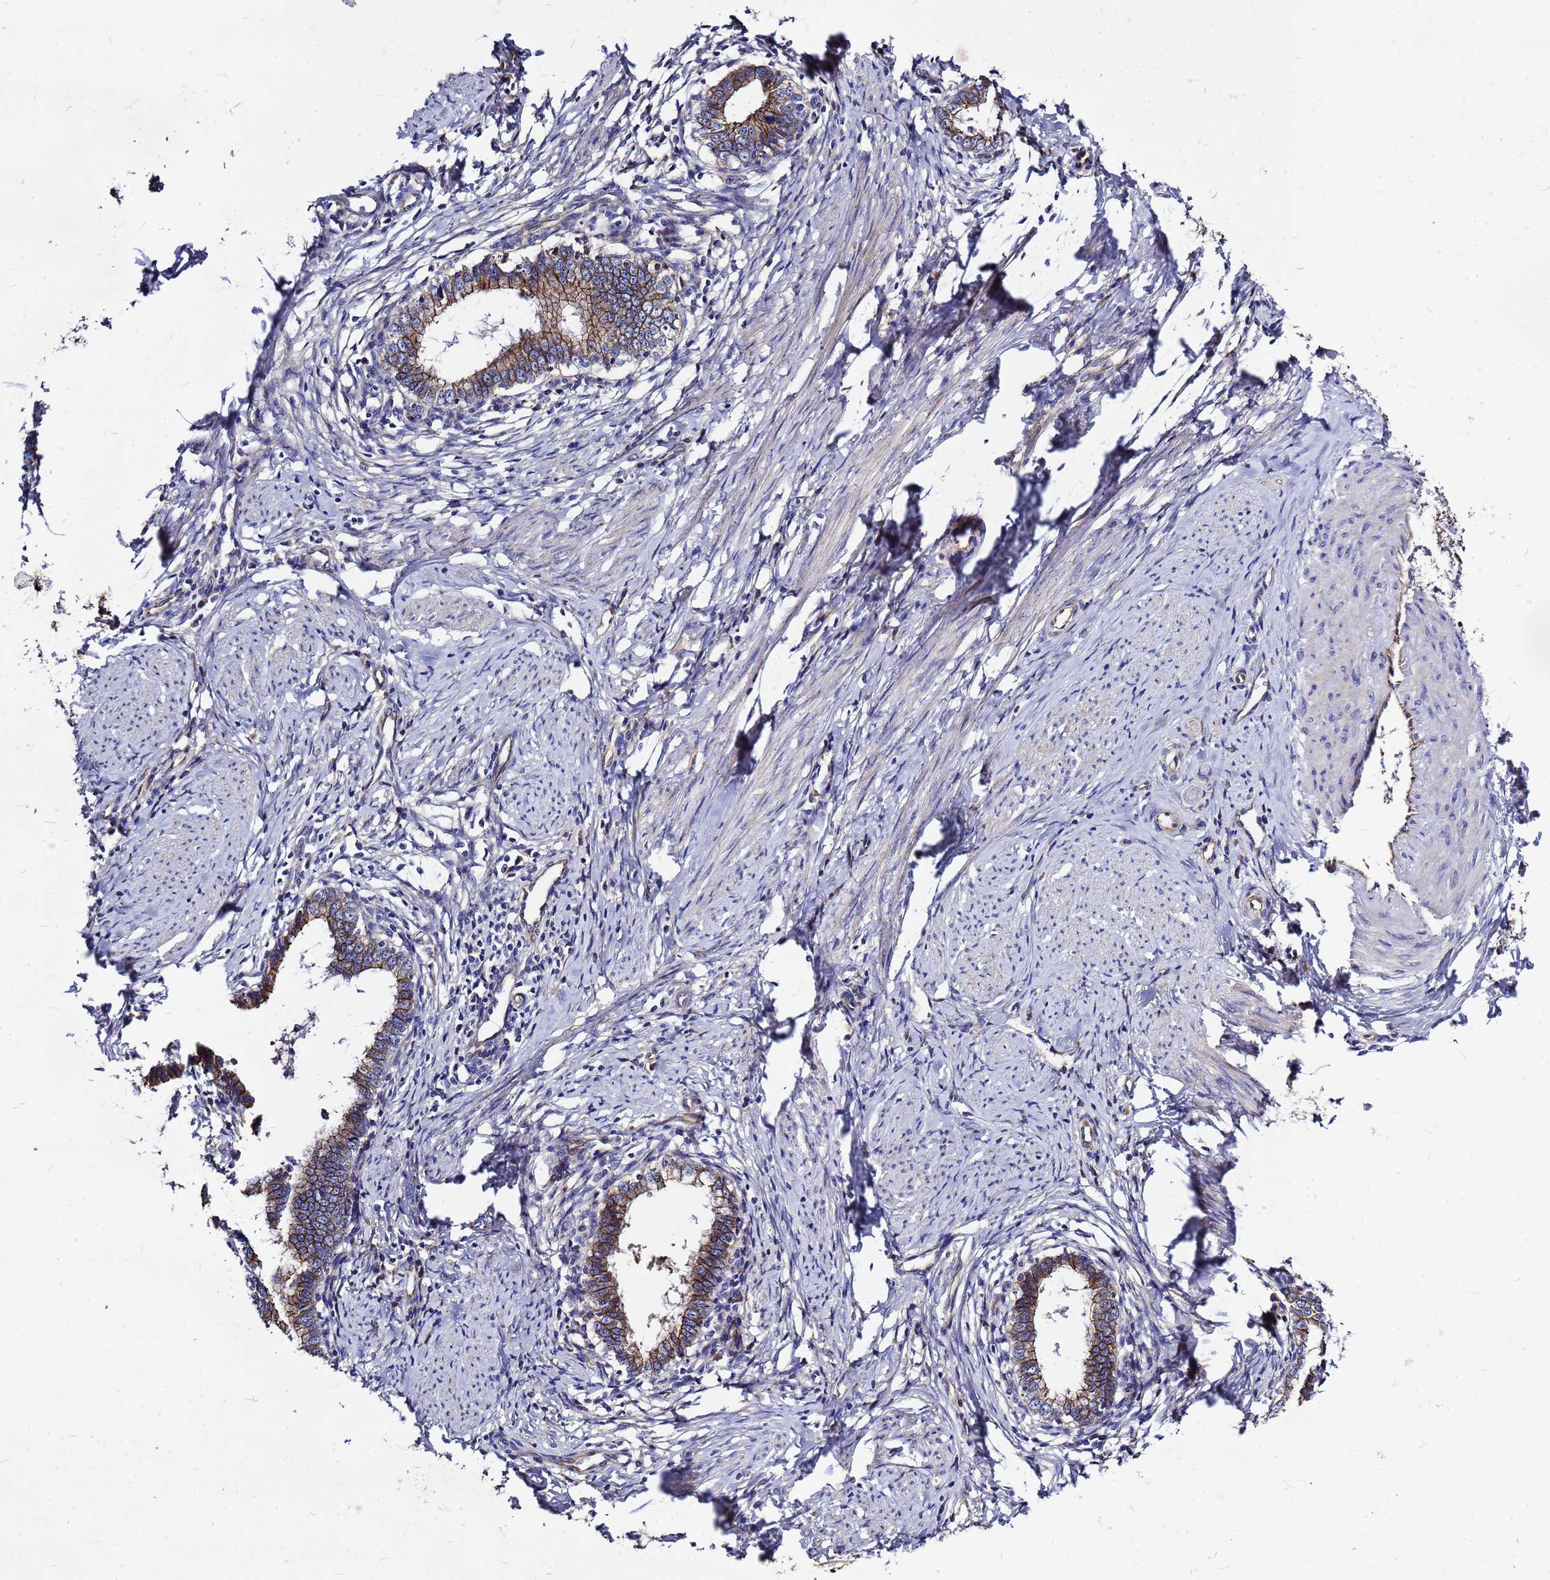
{"staining": {"intensity": "moderate", "quantity": ">75%", "location": "cytoplasmic/membranous"}, "tissue": "cervical cancer", "cell_type": "Tumor cells", "image_type": "cancer", "snomed": [{"axis": "morphology", "description": "Adenocarcinoma, NOS"}, {"axis": "topography", "description": "Cervix"}], "caption": "An immunohistochemistry photomicrograph of tumor tissue is shown. Protein staining in brown labels moderate cytoplasmic/membranous positivity in cervical cancer (adenocarcinoma) within tumor cells. The staining was performed using DAB to visualize the protein expression in brown, while the nuclei were stained in blue with hematoxylin (Magnification: 20x).", "gene": "FBXW5", "patient": {"sex": "female", "age": 36}}